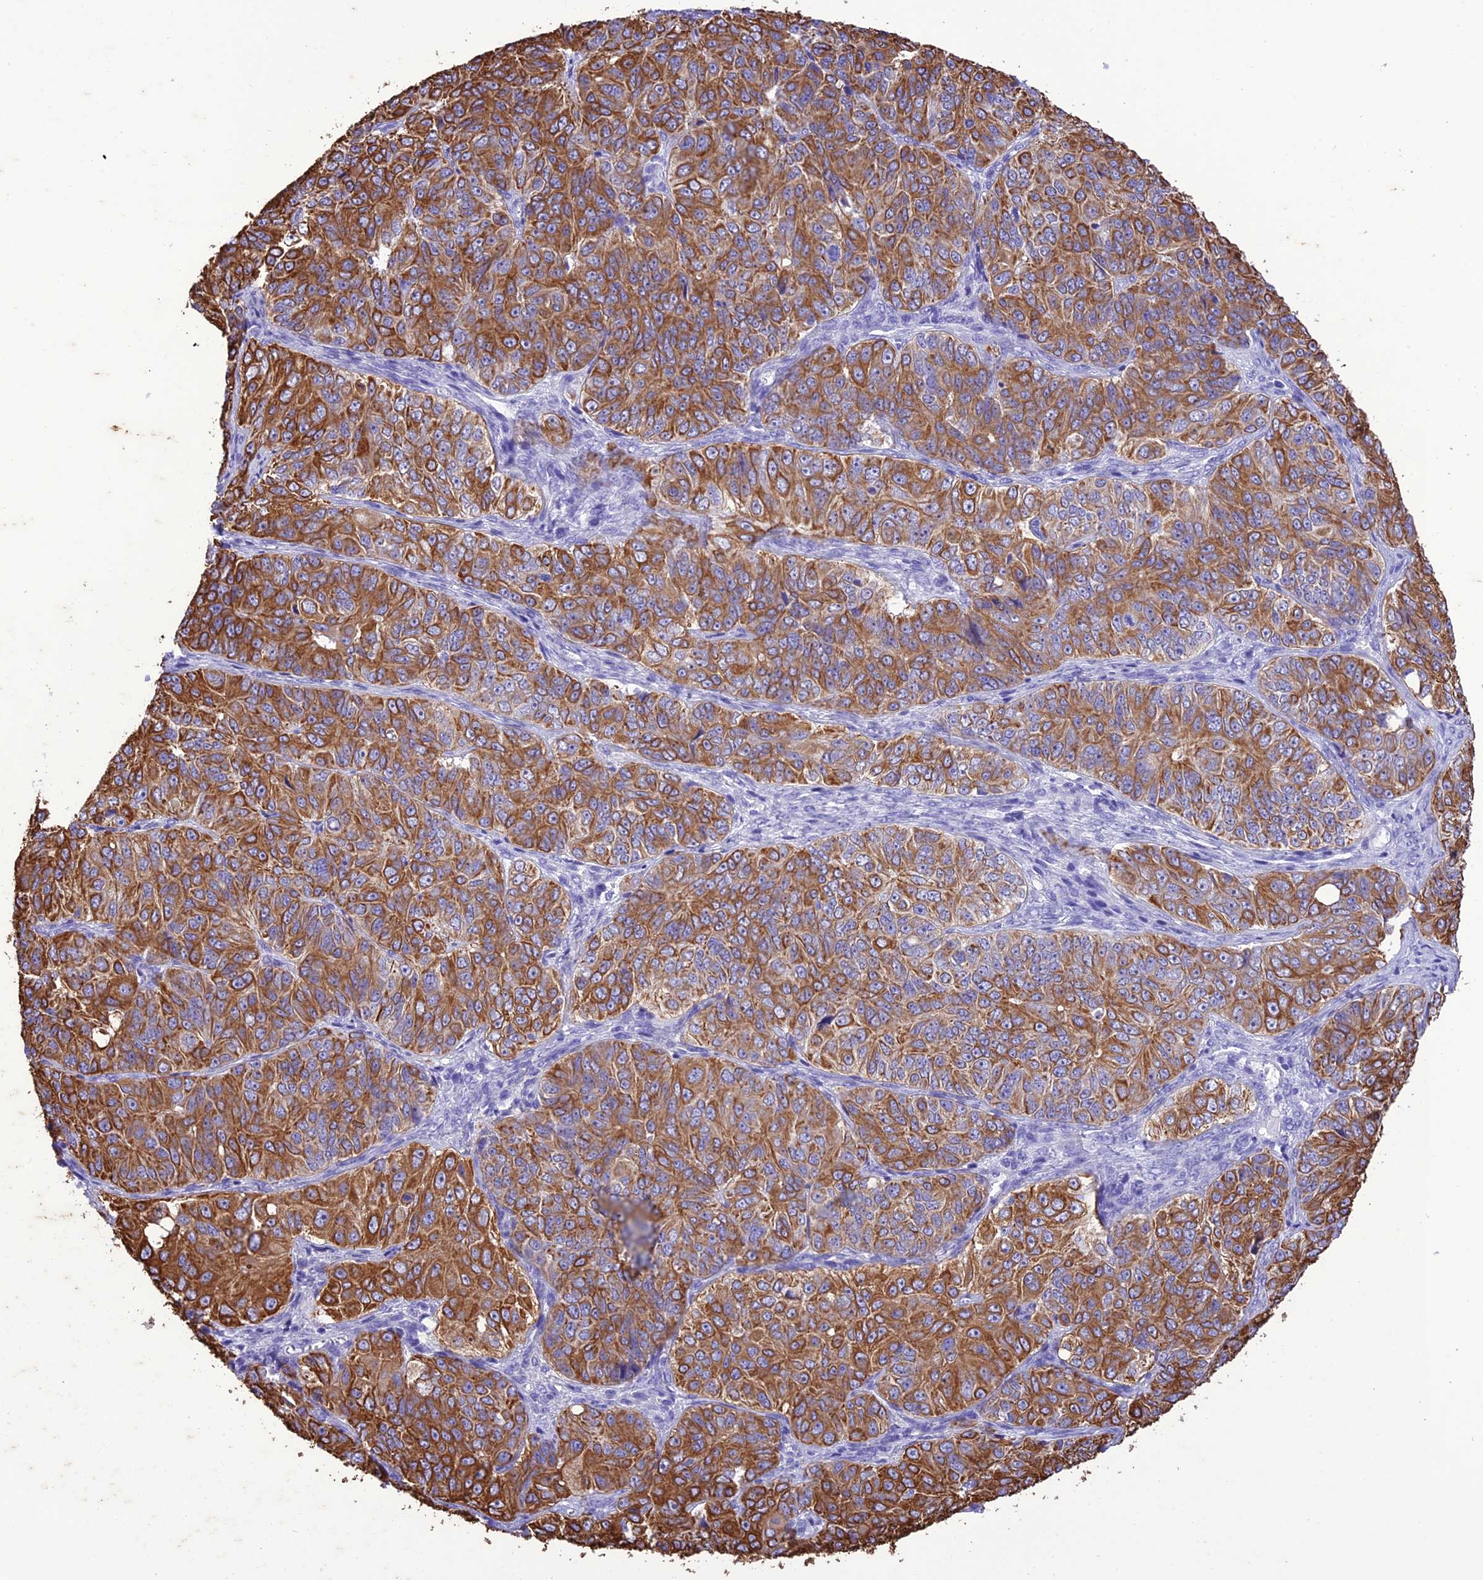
{"staining": {"intensity": "moderate", "quantity": ">75%", "location": "cytoplasmic/membranous"}, "tissue": "ovarian cancer", "cell_type": "Tumor cells", "image_type": "cancer", "snomed": [{"axis": "morphology", "description": "Carcinoma, endometroid"}, {"axis": "topography", "description": "Ovary"}], "caption": "Immunohistochemical staining of human endometroid carcinoma (ovarian) demonstrates medium levels of moderate cytoplasmic/membranous positivity in about >75% of tumor cells.", "gene": "VPS52", "patient": {"sex": "female", "age": 51}}